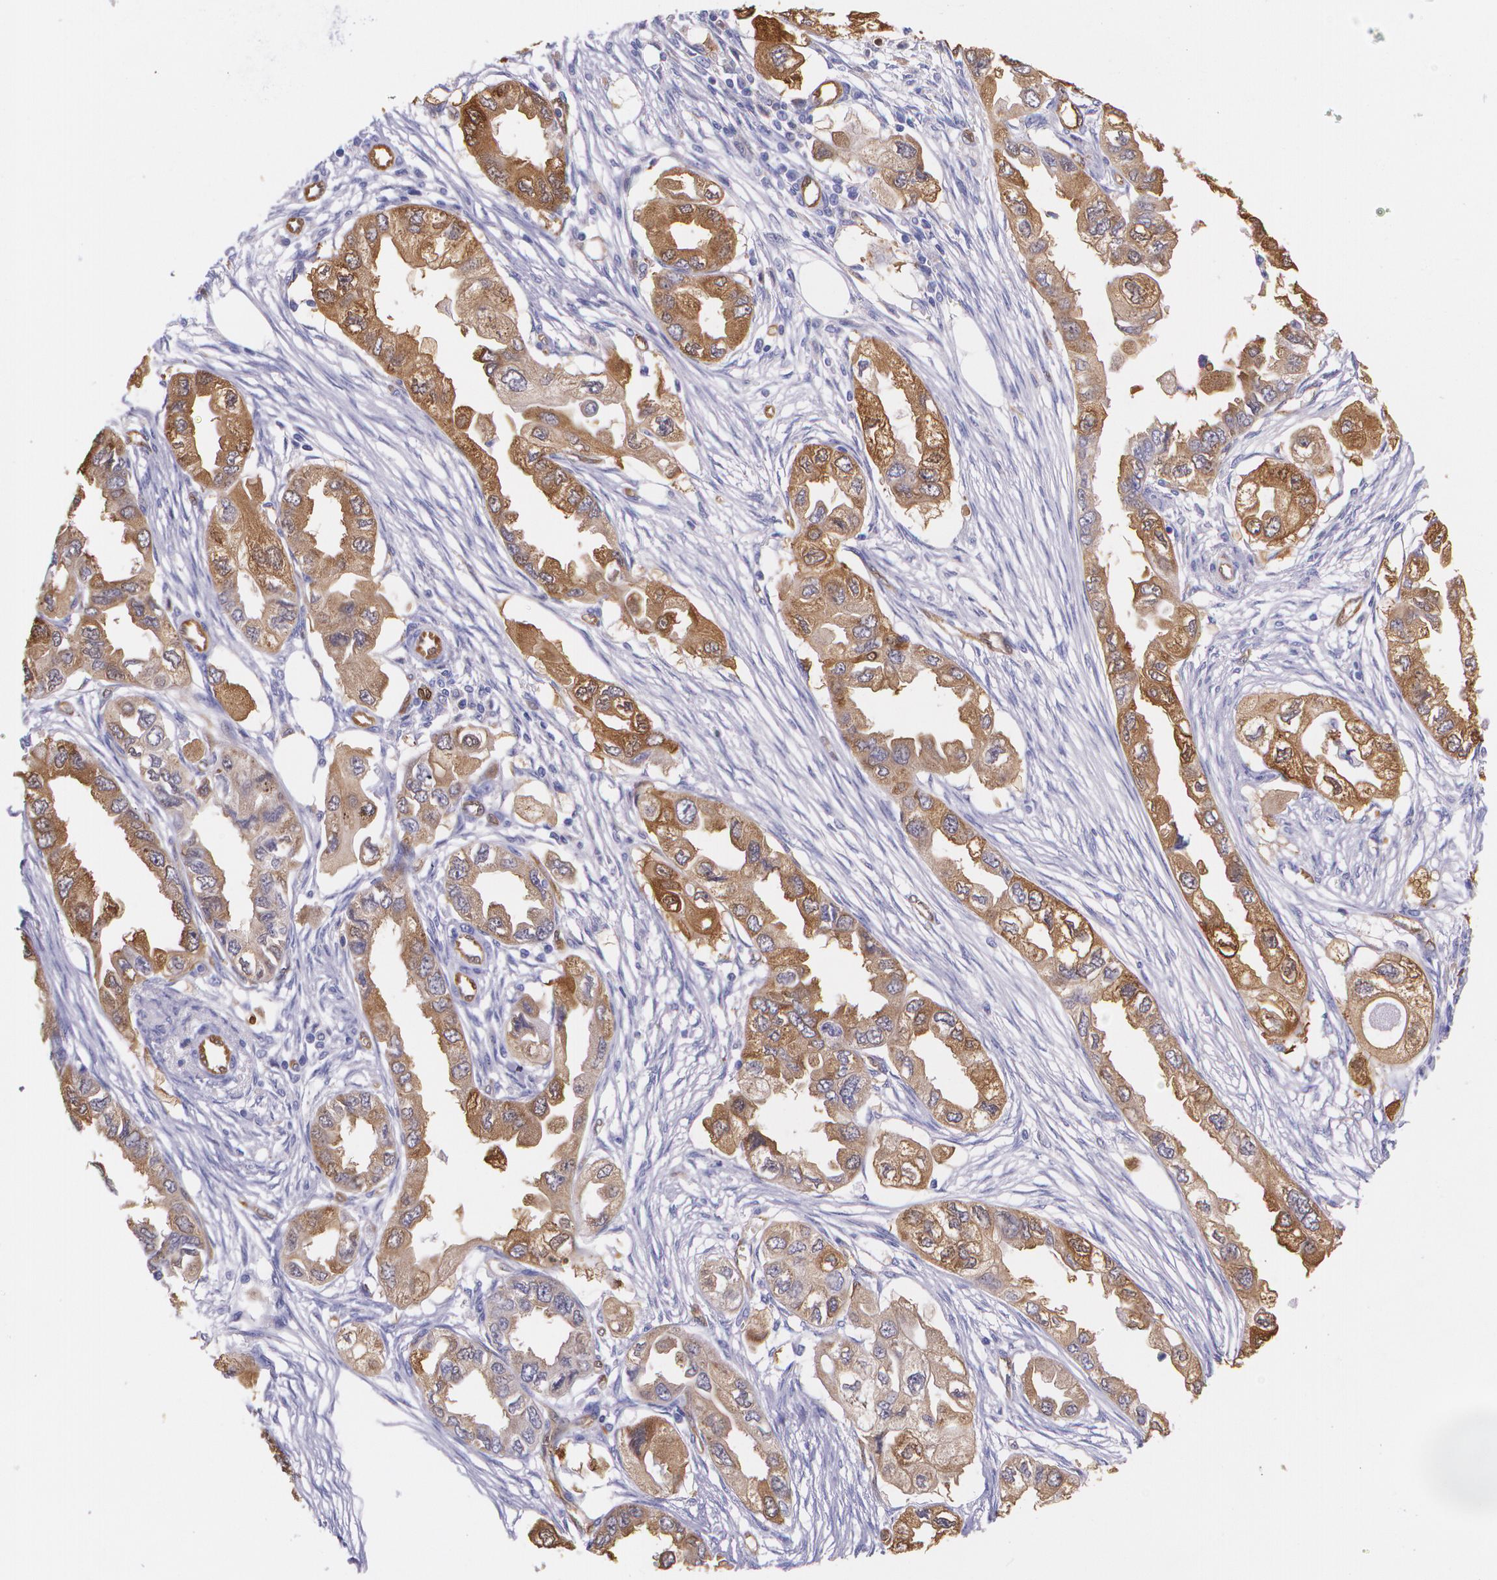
{"staining": {"intensity": "moderate", "quantity": "25%-75%", "location": "cytoplasmic/membranous"}, "tissue": "endometrial cancer", "cell_type": "Tumor cells", "image_type": "cancer", "snomed": [{"axis": "morphology", "description": "Adenocarcinoma, NOS"}, {"axis": "topography", "description": "Endometrium"}], "caption": "Protein analysis of endometrial adenocarcinoma tissue displays moderate cytoplasmic/membranous positivity in about 25%-75% of tumor cells. The protein of interest is stained brown, and the nuclei are stained in blue (DAB IHC with brightfield microscopy, high magnification).", "gene": "MMP2", "patient": {"sex": "female", "age": 67}}